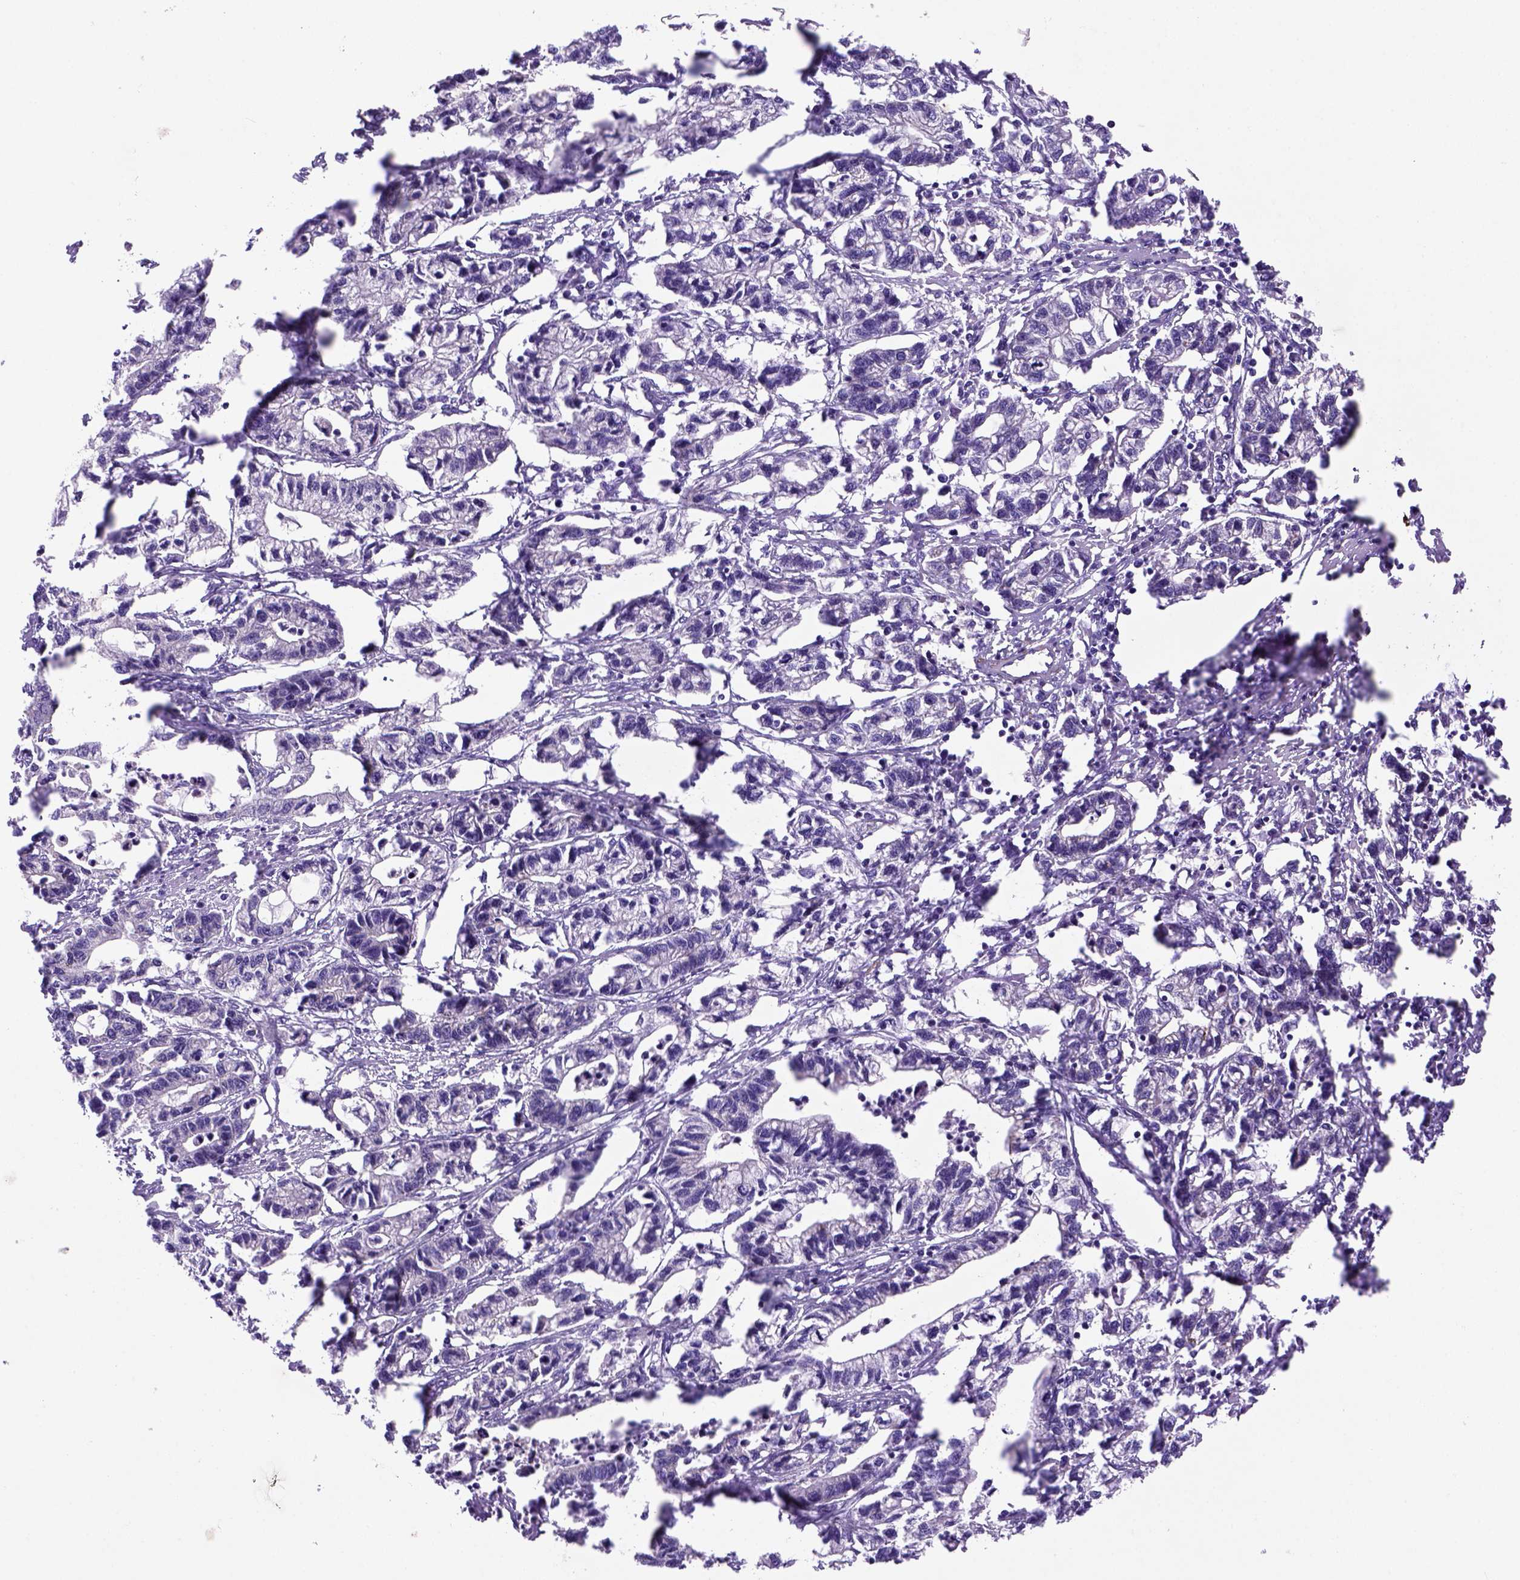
{"staining": {"intensity": "negative", "quantity": "none", "location": "none"}, "tissue": "stomach cancer", "cell_type": "Tumor cells", "image_type": "cancer", "snomed": [{"axis": "morphology", "description": "Adenocarcinoma, NOS"}, {"axis": "topography", "description": "Stomach"}], "caption": "Tumor cells are negative for brown protein staining in stomach cancer.", "gene": "SIRPD", "patient": {"sex": "male", "age": 83}}